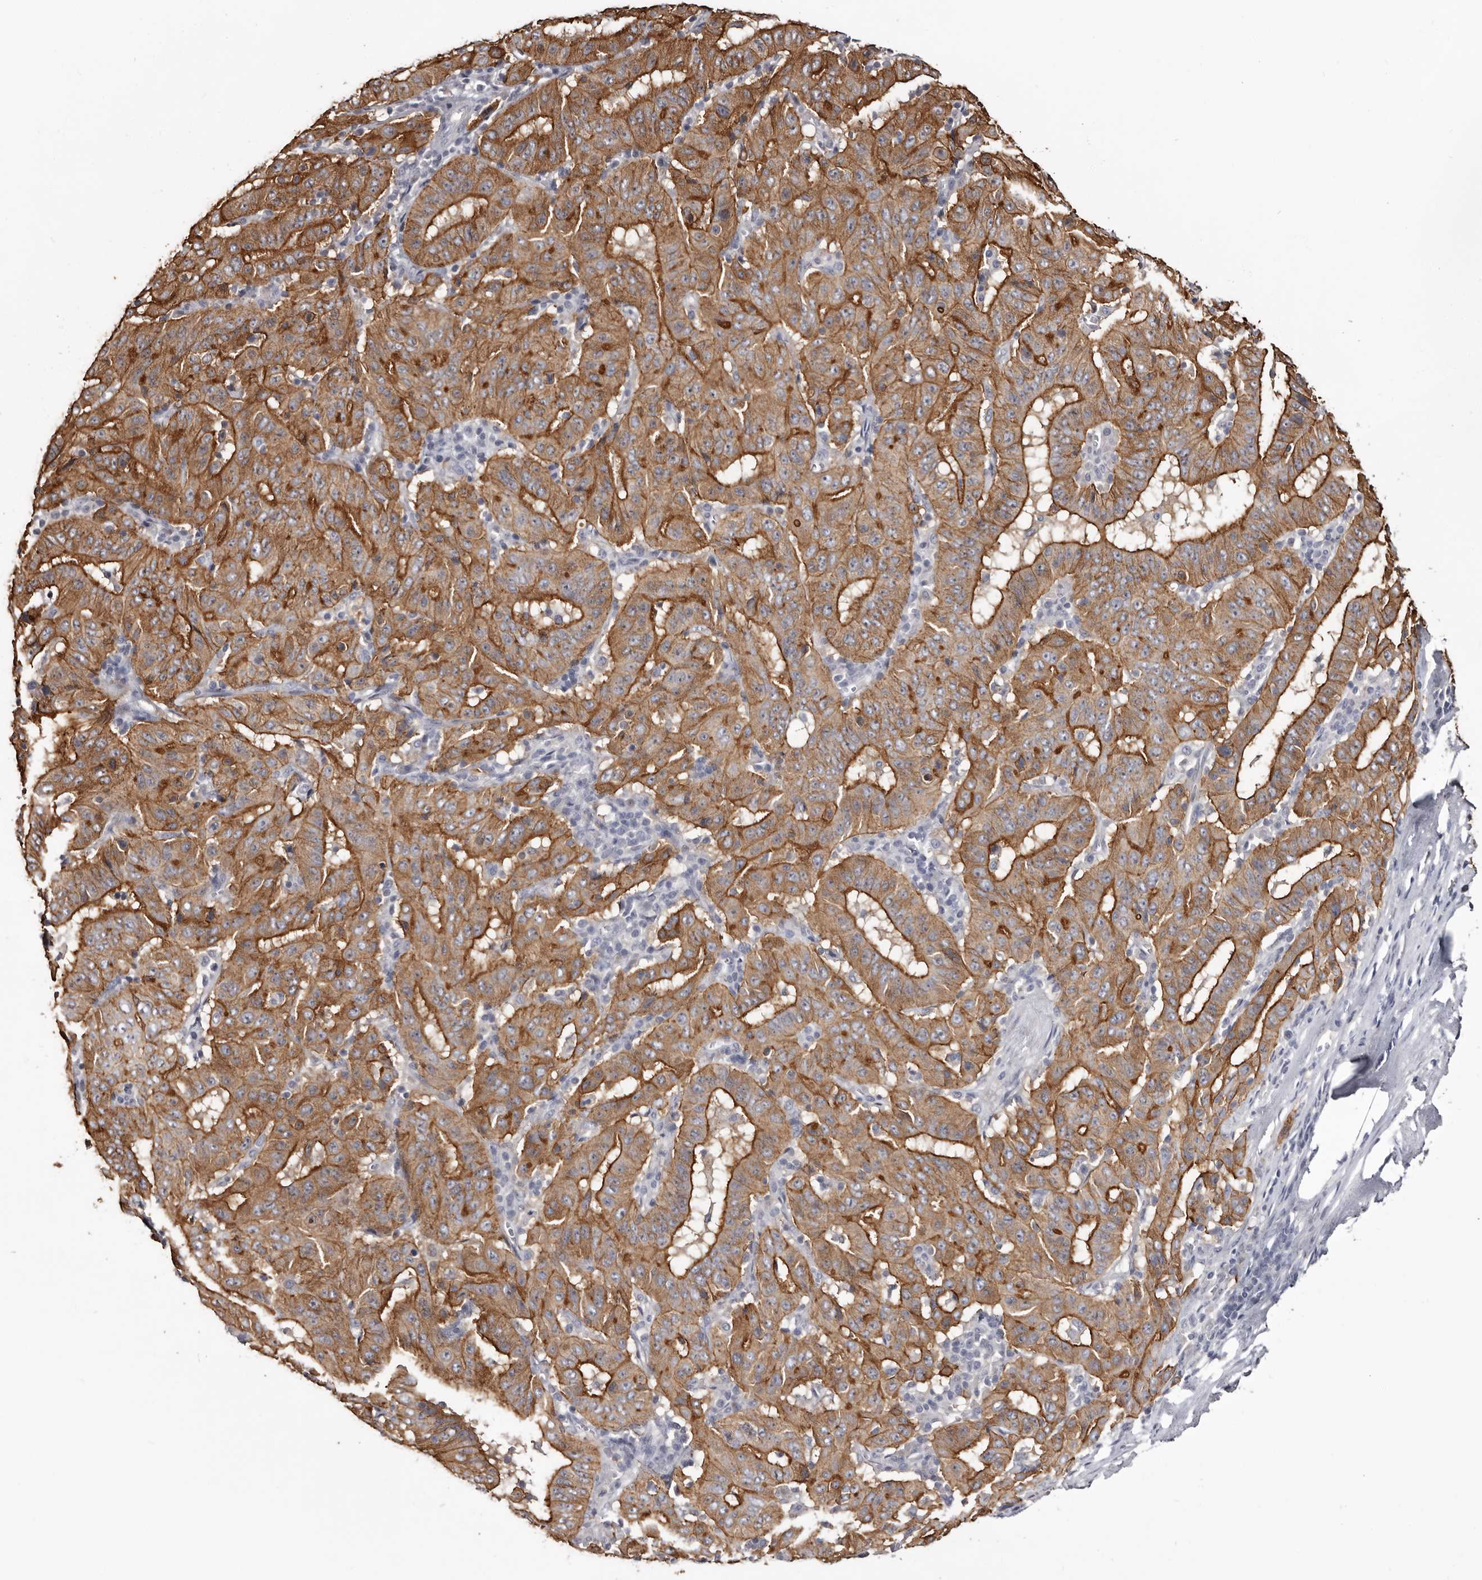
{"staining": {"intensity": "strong", "quantity": ">75%", "location": "cytoplasmic/membranous"}, "tissue": "pancreatic cancer", "cell_type": "Tumor cells", "image_type": "cancer", "snomed": [{"axis": "morphology", "description": "Adenocarcinoma, NOS"}, {"axis": "topography", "description": "Pancreas"}], "caption": "The immunohistochemical stain shows strong cytoplasmic/membranous expression in tumor cells of adenocarcinoma (pancreatic) tissue.", "gene": "LAD1", "patient": {"sex": "male", "age": 63}}